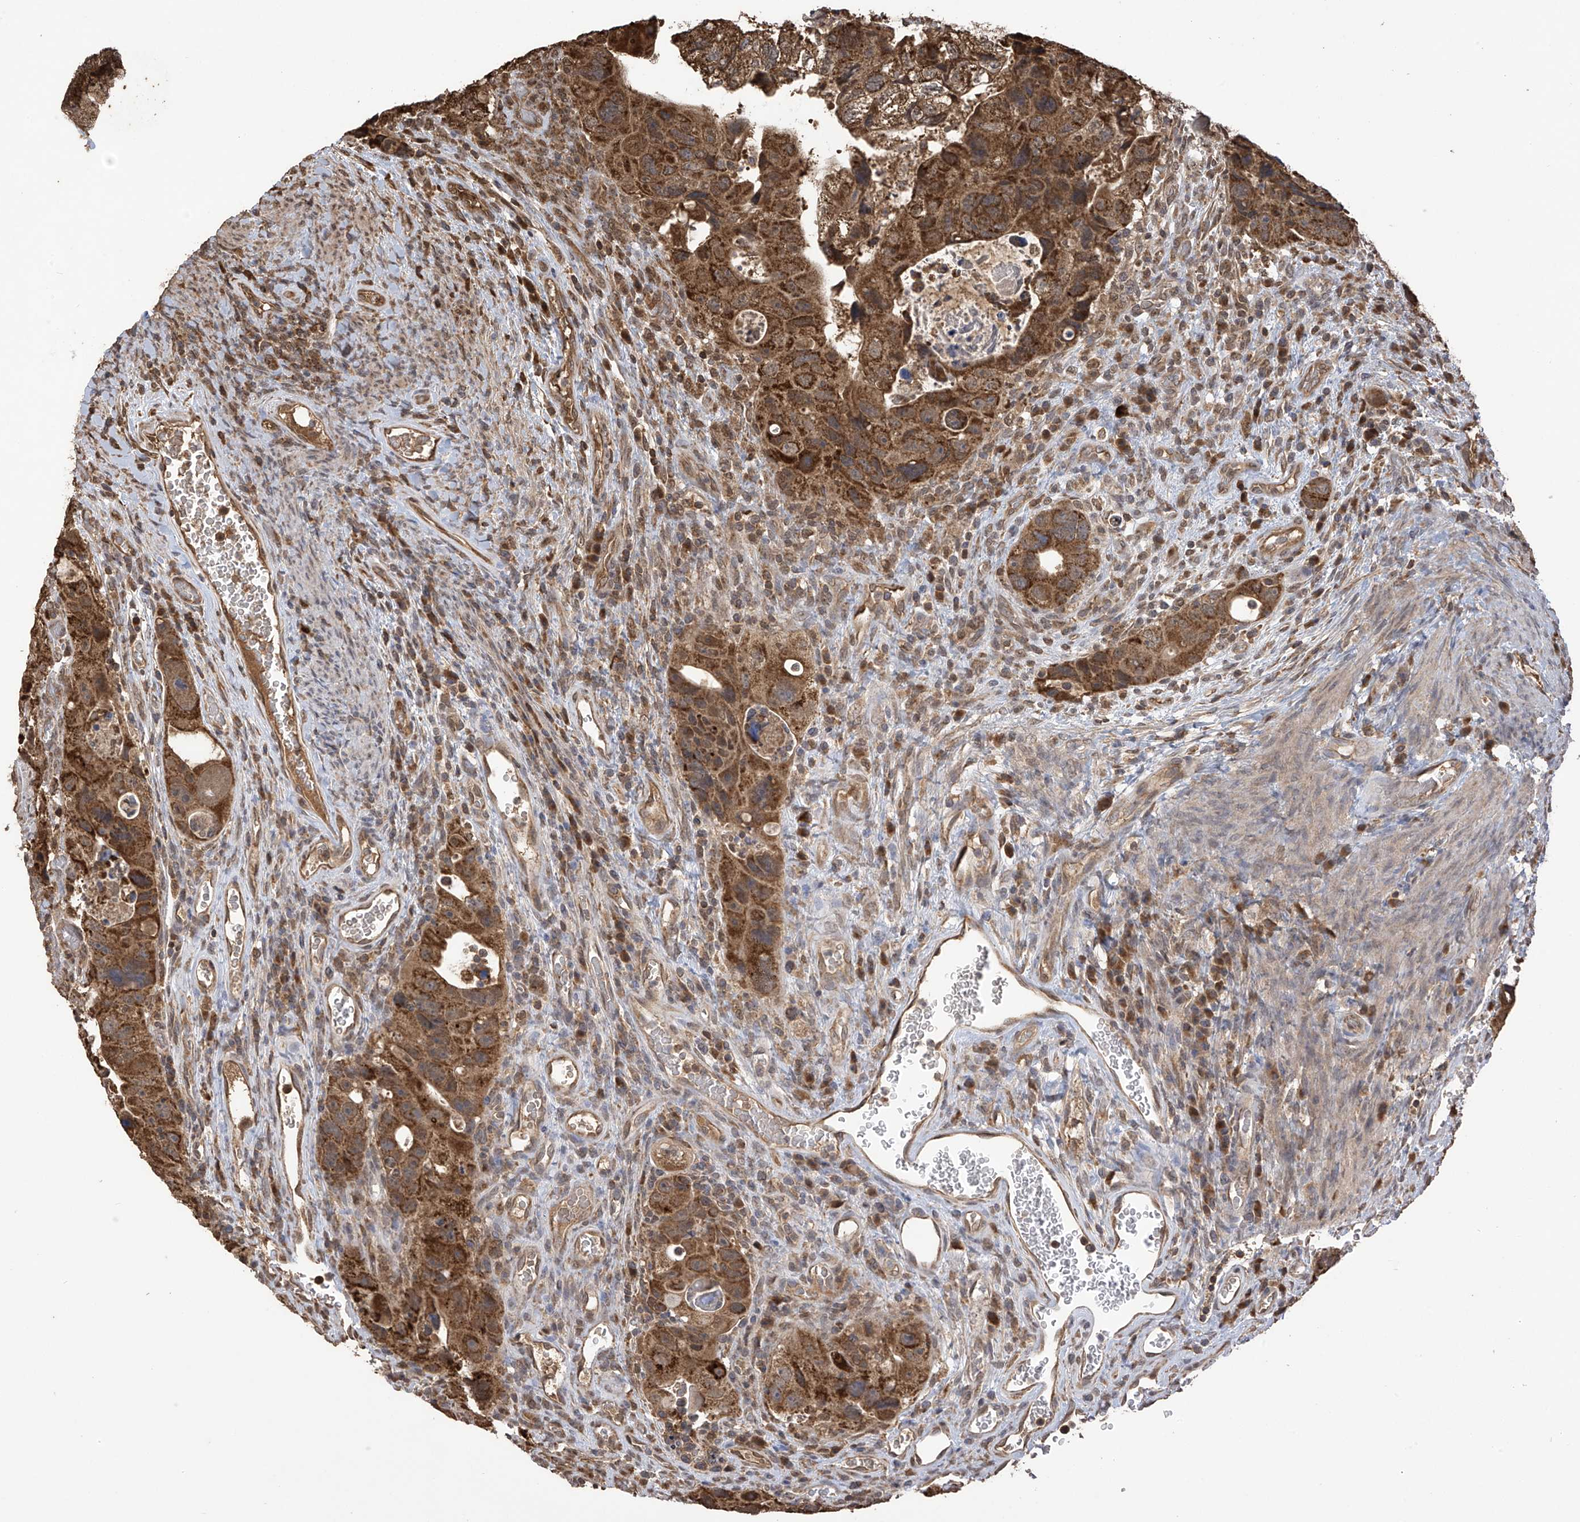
{"staining": {"intensity": "strong", "quantity": ">75%", "location": "cytoplasmic/membranous"}, "tissue": "colorectal cancer", "cell_type": "Tumor cells", "image_type": "cancer", "snomed": [{"axis": "morphology", "description": "Adenocarcinoma, NOS"}, {"axis": "topography", "description": "Rectum"}], "caption": "Immunohistochemistry (IHC) histopathology image of neoplastic tissue: adenocarcinoma (colorectal) stained using immunohistochemistry (IHC) displays high levels of strong protein expression localized specifically in the cytoplasmic/membranous of tumor cells, appearing as a cytoplasmic/membranous brown color.", "gene": "PNPT1", "patient": {"sex": "male", "age": 59}}